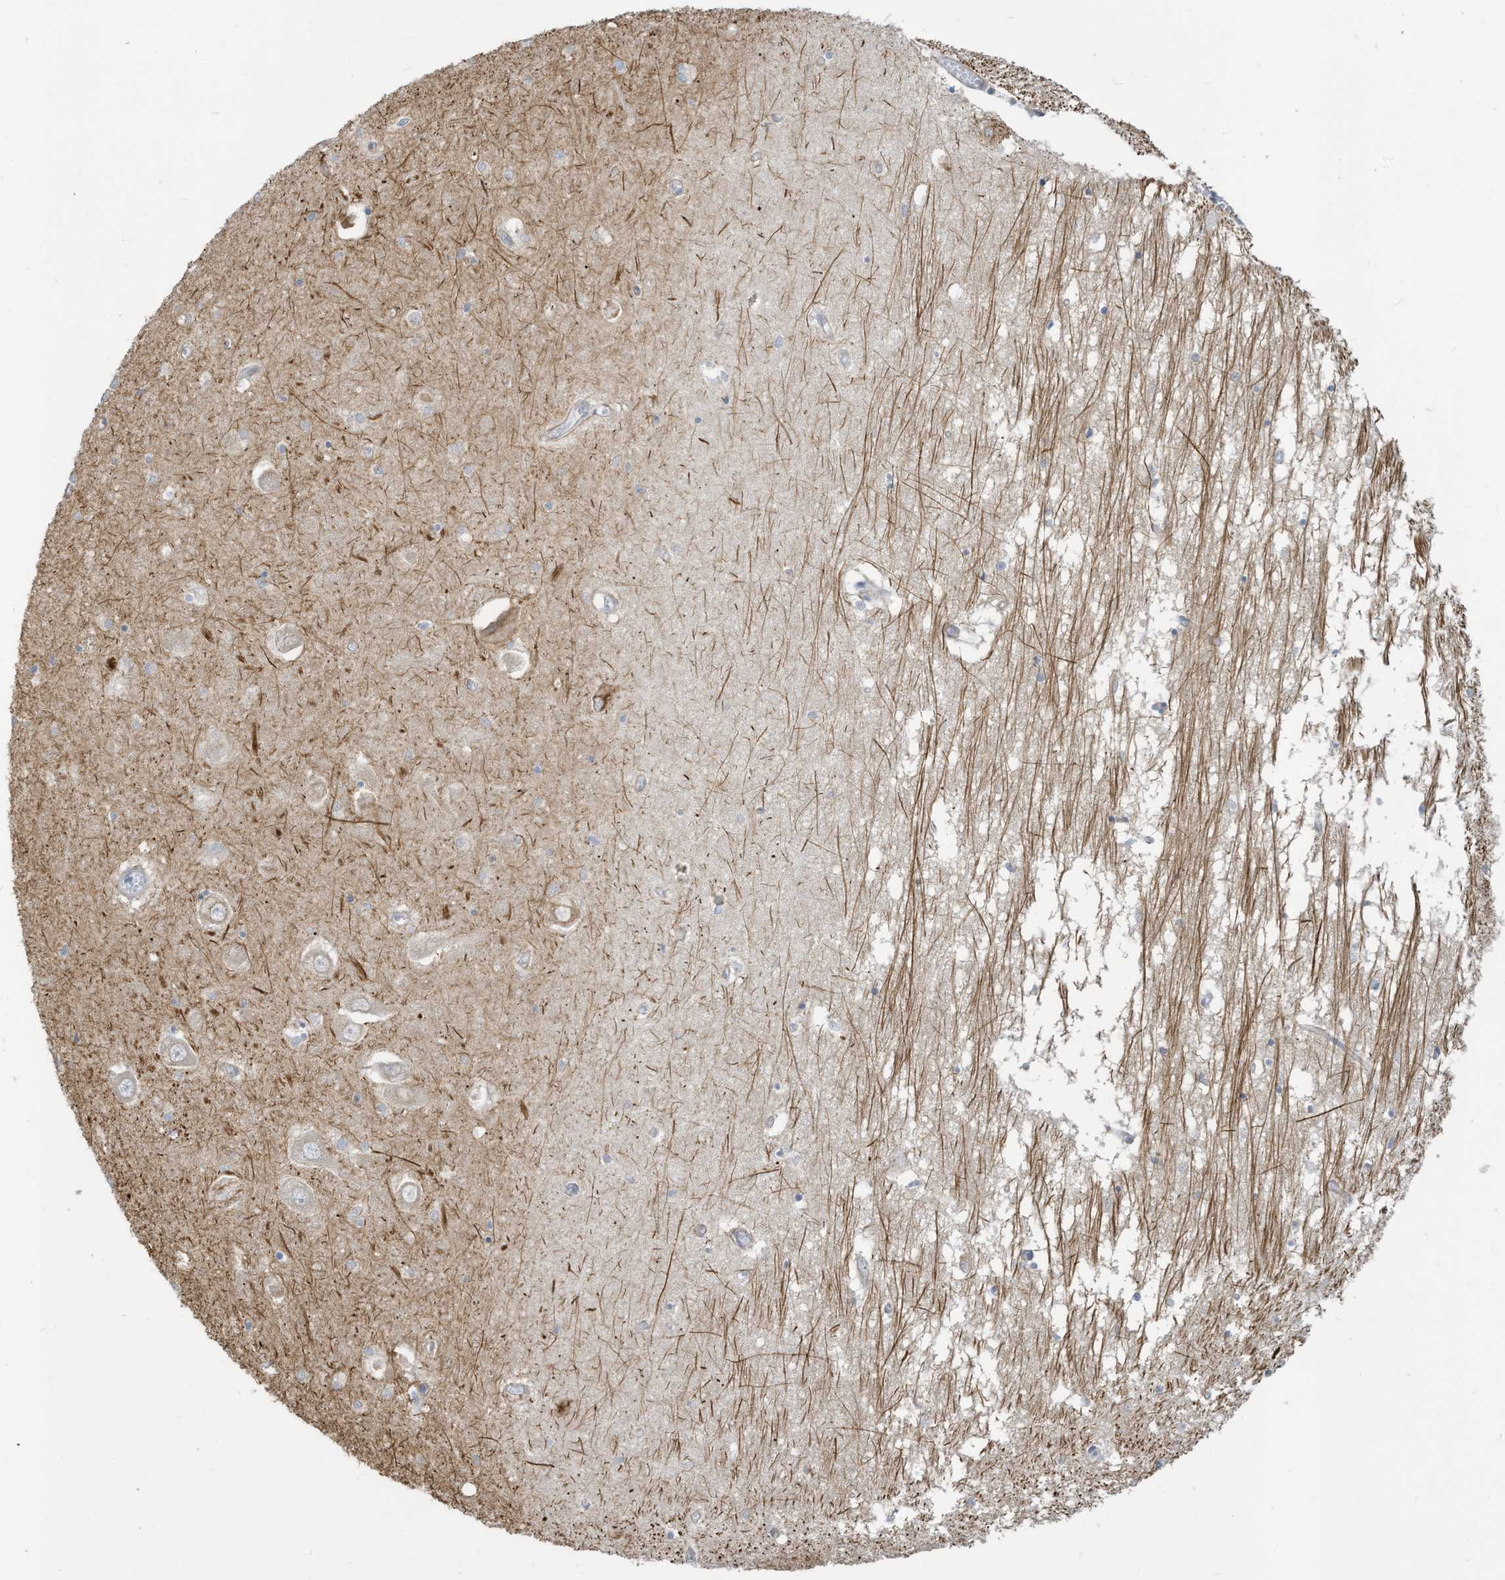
{"staining": {"intensity": "negative", "quantity": "none", "location": "none"}, "tissue": "hippocampus", "cell_type": "Glial cells", "image_type": "normal", "snomed": [{"axis": "morphology", "description": "Normal tissue, NOS"}, {"axis": "topography", "description": "Hippocampus"}], "caption": "Glial cells show no significant expression in normal hippocampus. The staining is performed using DAB brown chromogen with nuclei counter-stained in using hematoxylin.", "gene": "GTPBP2", "patient": {"sex": "male", "age": 70}}